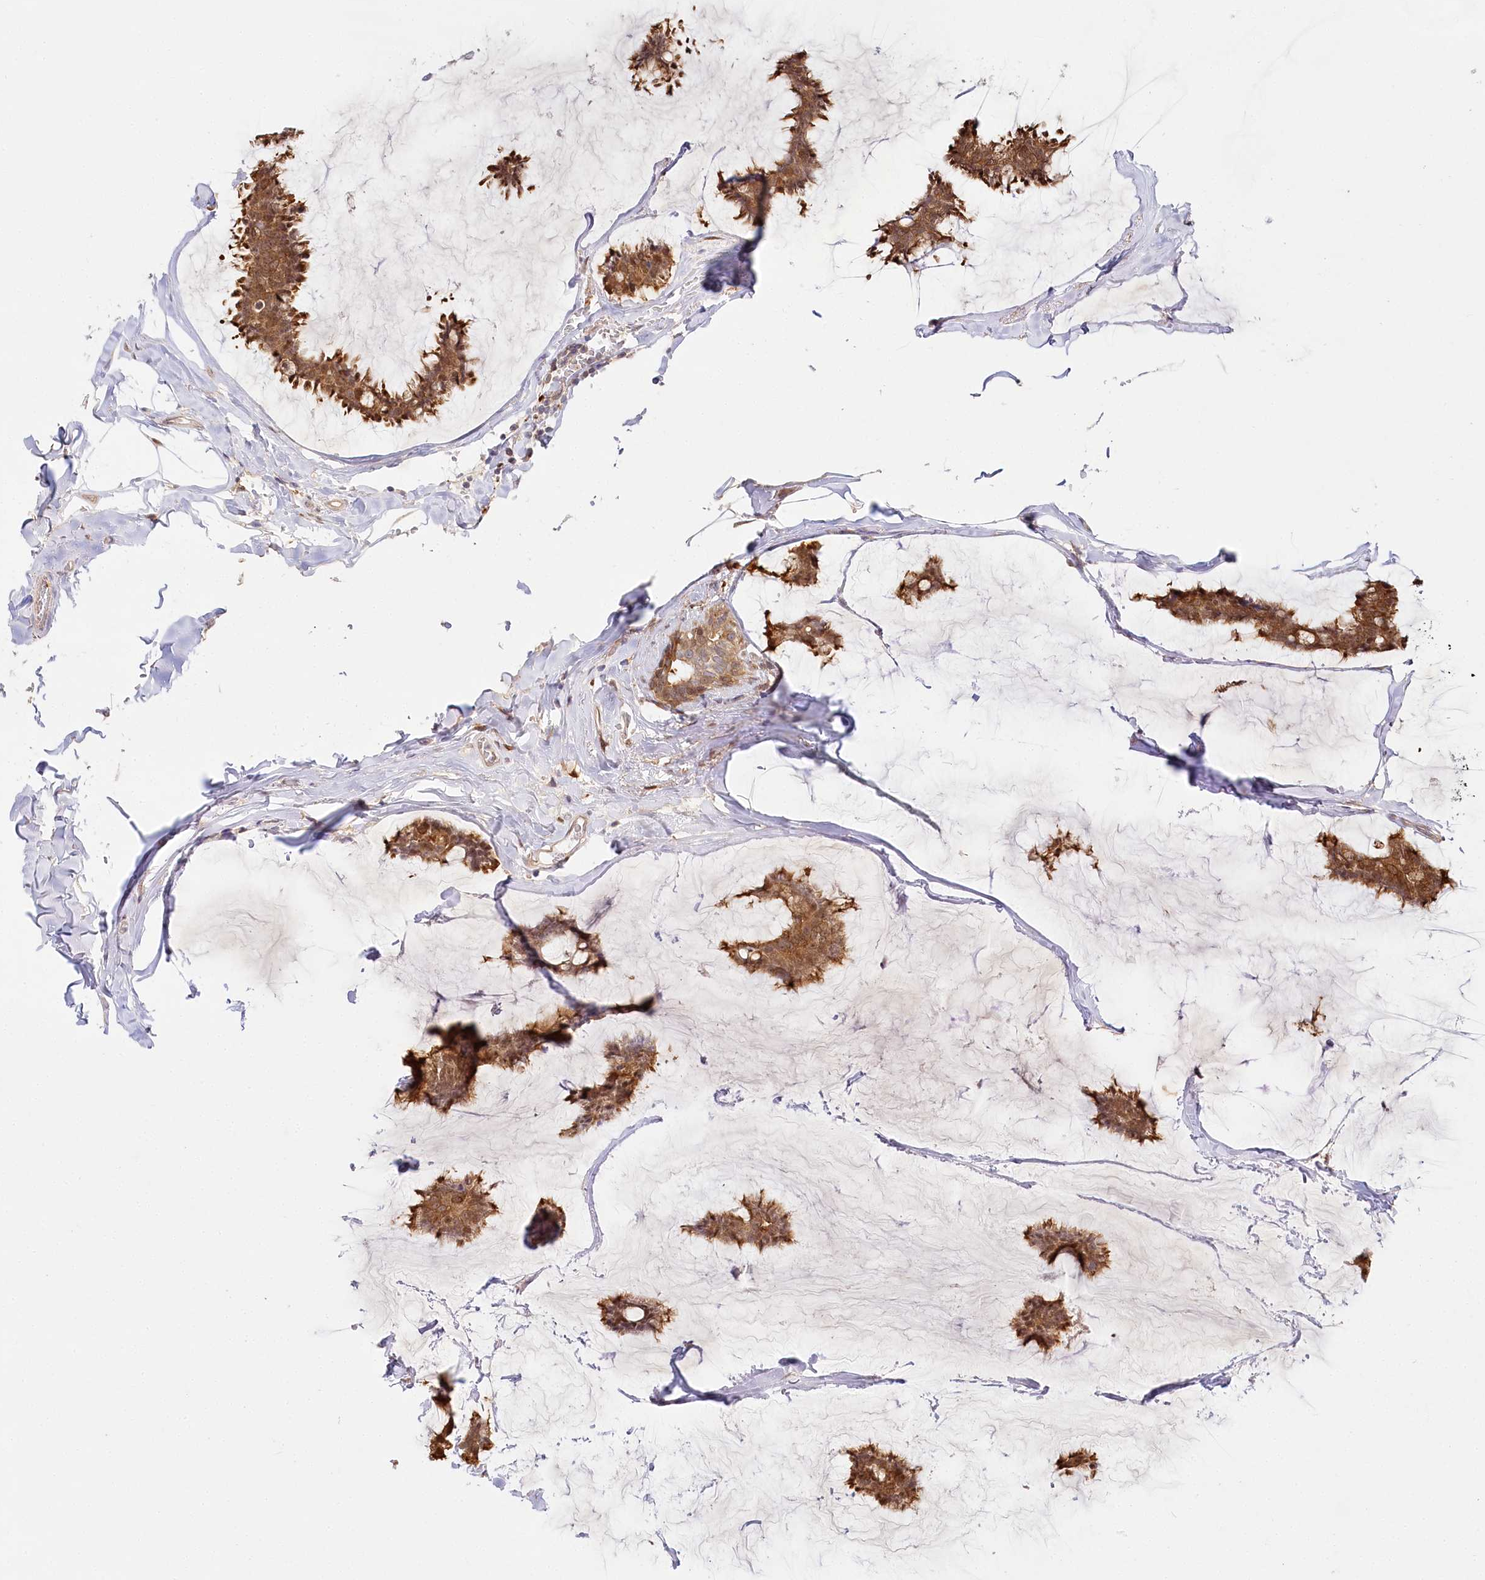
{"staining": {"intensity": "moderate", "quantity": ">75%", "location": "cytoplasmic/membranous"}, "tissue": "breast cancer", "cell_type": "Tumor cells", "image_type": "cancer", "snomed": [{"axis": "morphology", "description": "Duct carcinoma"}, {"axis": "topography", "description": "Breast"}], "caption": "Breast invasive ductal carcinoma tissue shows moderate cytoplasmic/membranous staining in about >75% of tumor cells, visualized by immunohistochemistry. (DAB IHC, brown staining for protein, blue staining for nuclei).", "gene": "INPP4B", "patient": {"sex": "female", "age": 93}}